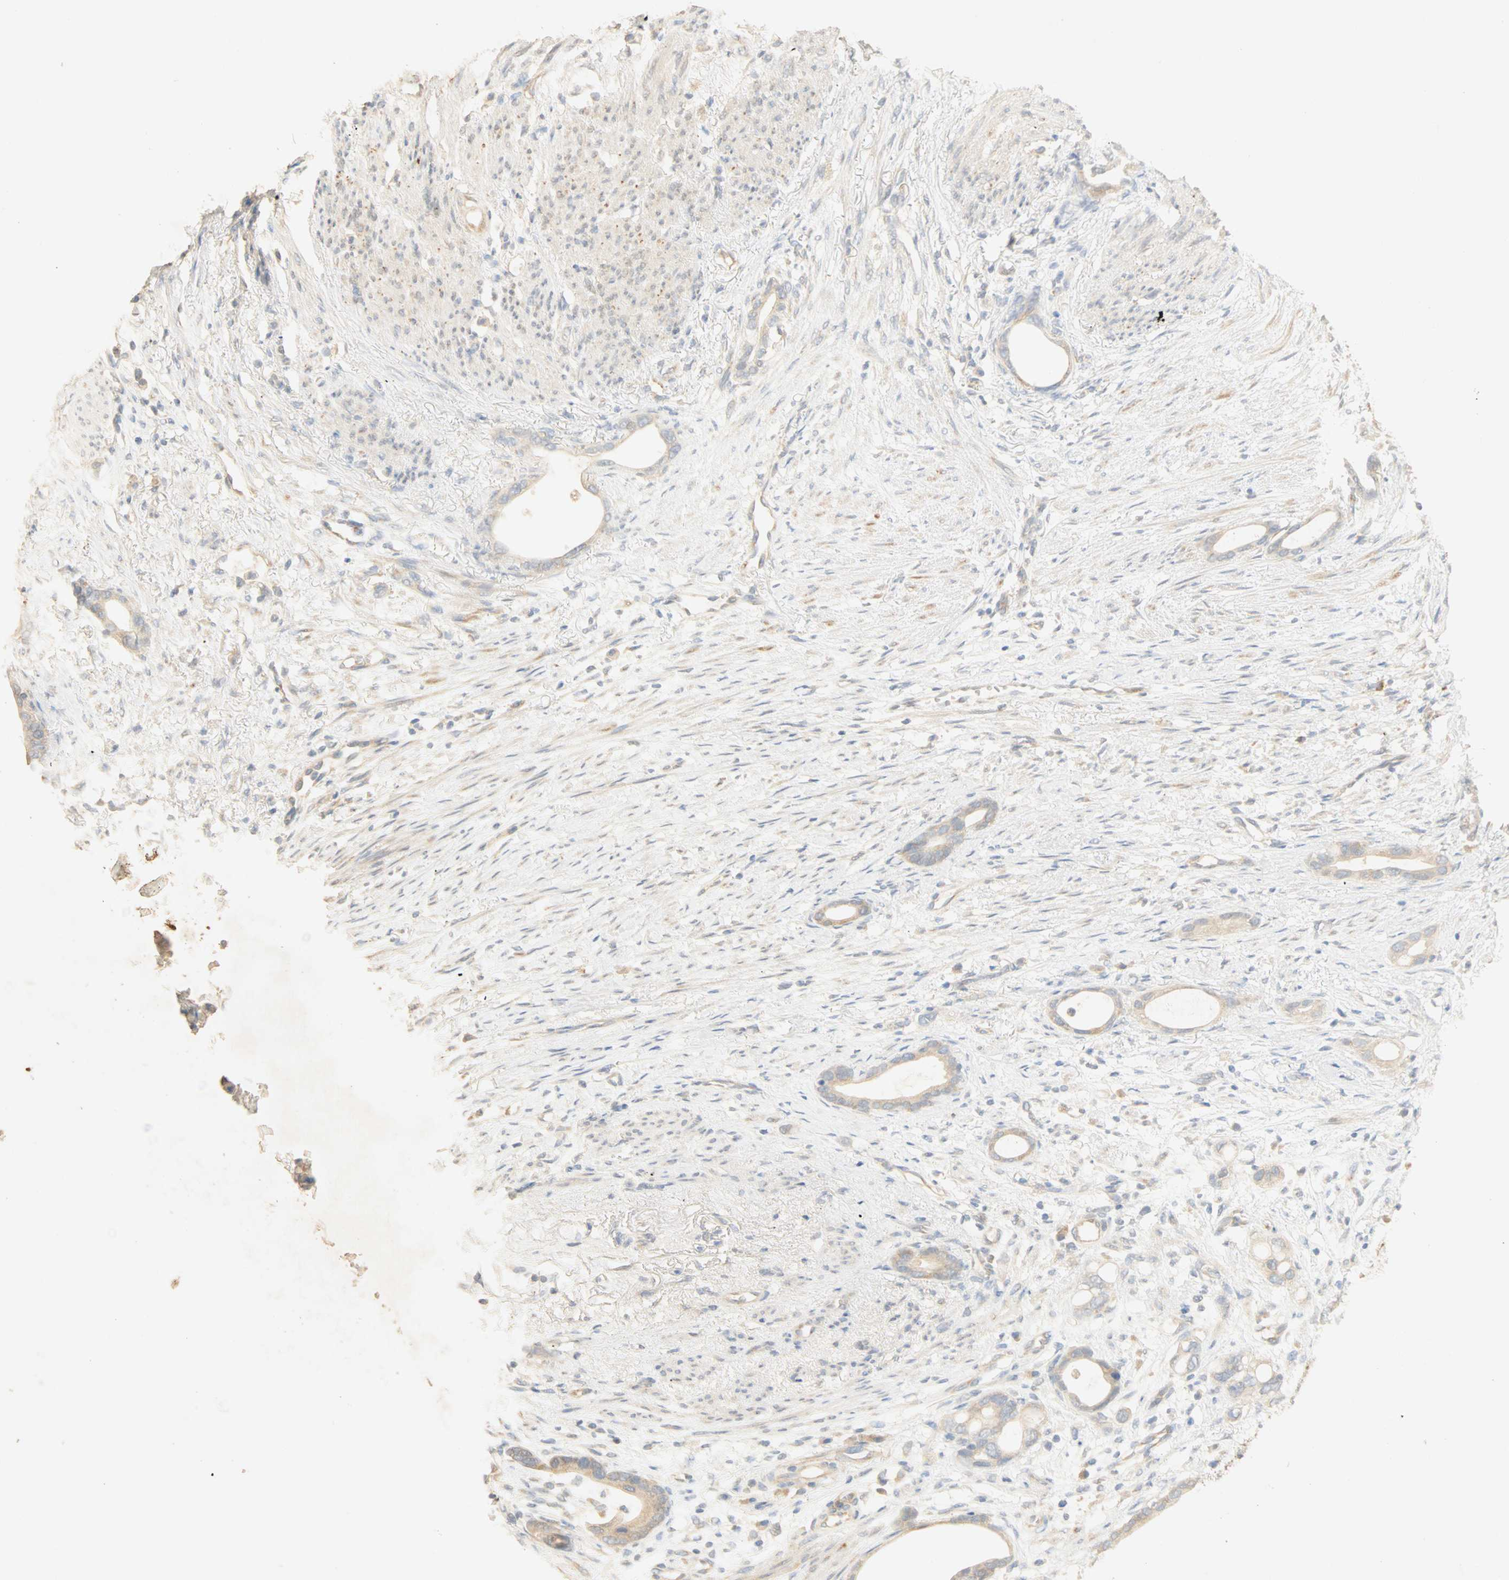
{"staining": {"intensity": "negative", "quantity": "none", "location": "none"}, "tissue": "stomach cancer", "cell_type": "Tumor cells", "image_type": "cancer", "snomed": [{"axis": "morphology", "description": "Adenocarcinoma, NOS"}, {"axis": "topography", "description": "Stomach"}], "caption": "Image shows no significant protein positivity in tumor cells of stomach cancer. Nuclei are stained in blue.", "gene": "SELENBP1", "patient": {"sex": "female", "age": 75}}